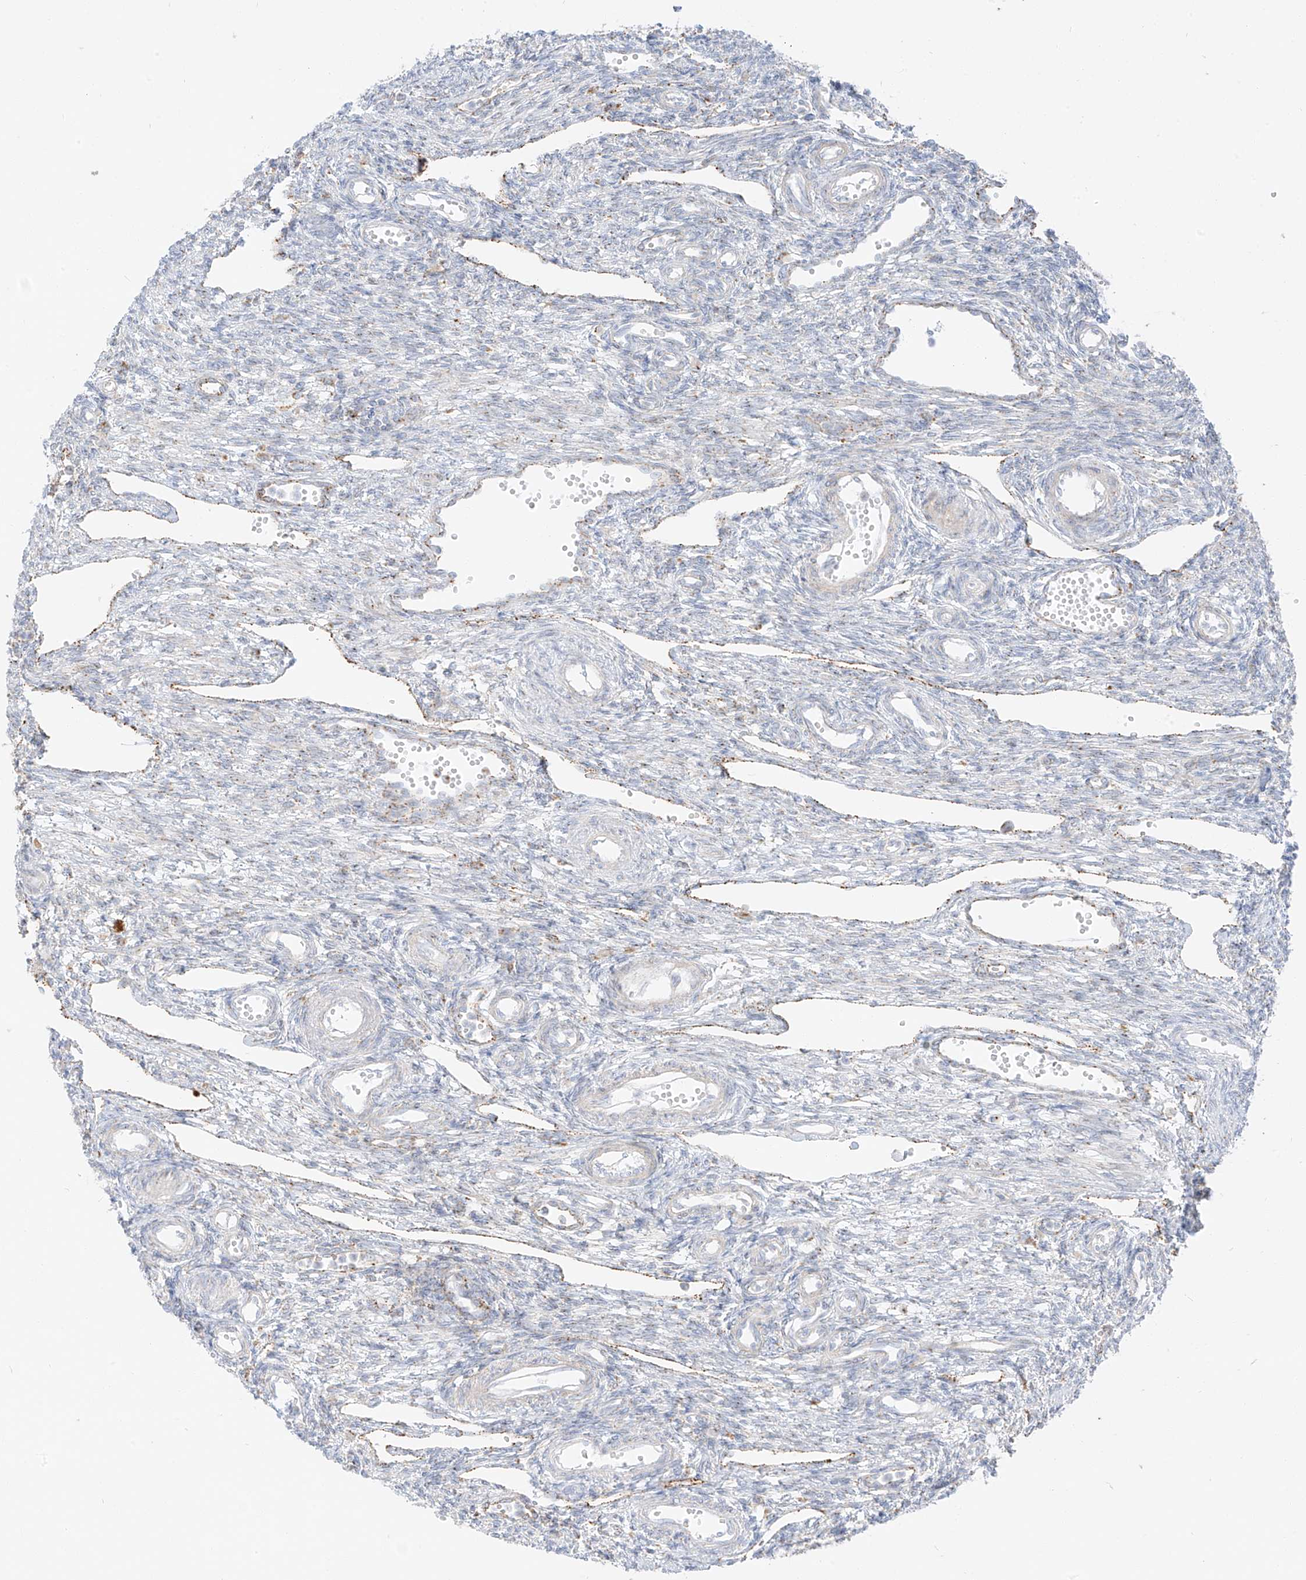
{"staining": {"intensity": "negative", "quantity": "none", "location": "none"}, "tissue": "ovary", "cell_type": "Ovarian stroma cells", "image_type": "normal", "snomed": [{"axis": "morphology", "description": "Normal tissue, NOS"}, {"axis": "morphology", "description": "Cyst, NOS"}, {"axis": "topography", "description": "Ovary"}], "caption": "Immunohistochemistry histopathology image of benign ovary stained for a protein (brown), which reveals no expression in ovarian stroma cells. (Immunohistochemistry, brightfield microscopy, high magnification).", "gene": "SLC35F6", "patient": {"sex": "female", "age": 33}}